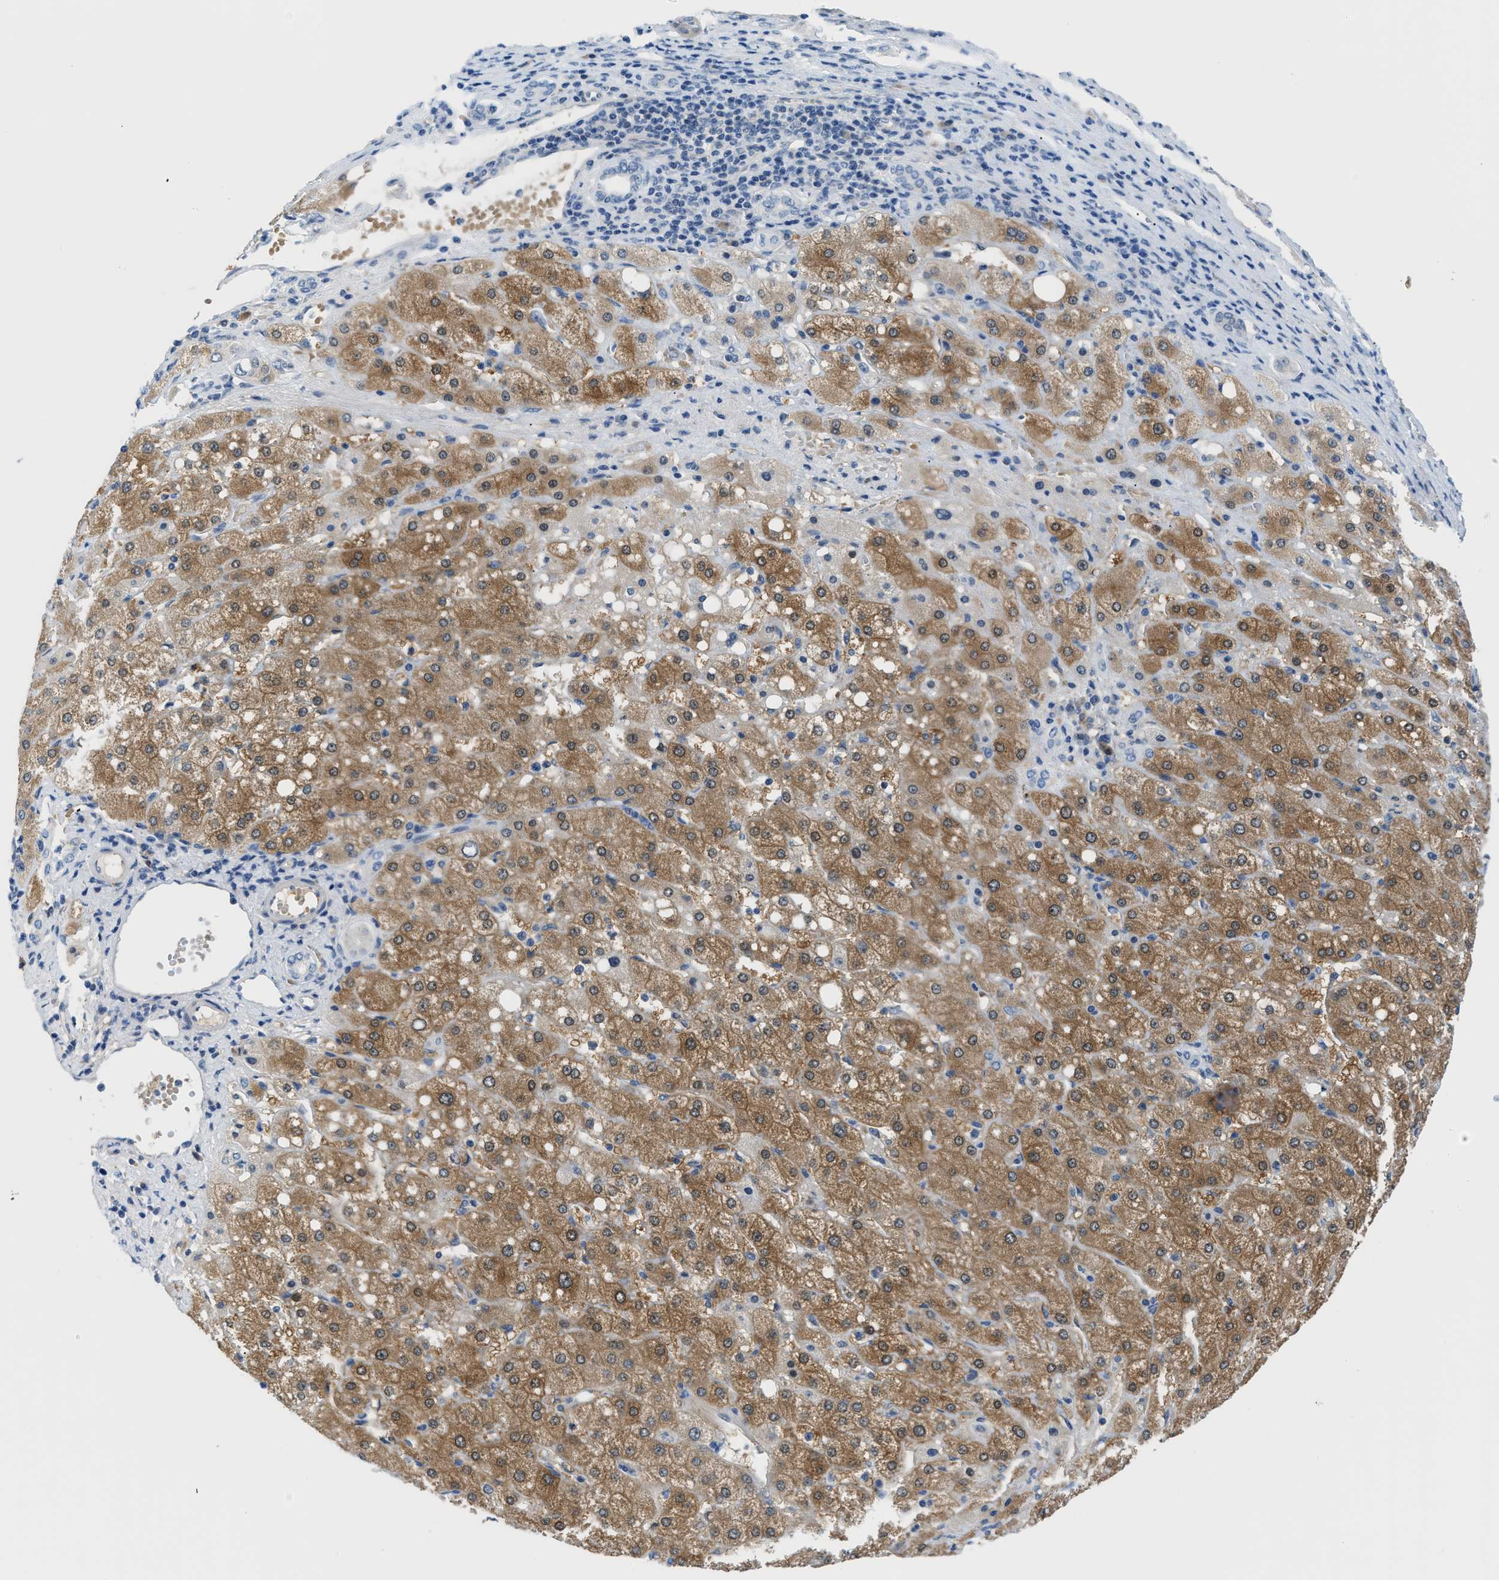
{"staining": {"intensity": "moderate", "quantity": "25%-75%", "location": "cytoplasmic/membranous,nuclear"}, "tissue": "liver cancer", "cell_type": "Tumor cells", "image_type": "cancer", "snomed": [{"axis": "morphology", "description": "Carcinoma, Hepatocellular, NOS"}, {"axis": "topography", "description": "Liver"}], "caption": "Tumor cells demonstrate moderate cytoplasmic/membranous and nuclear positivity in approximately 25%-75% of cells in hepatocellular carcinoma (liver). (DAB (3,3'-diaminobenzidine) IHC with brightfield microscopy, high magnification).", "gene": "PSAT1", "patient": {"sex": "male", "age": 80}}